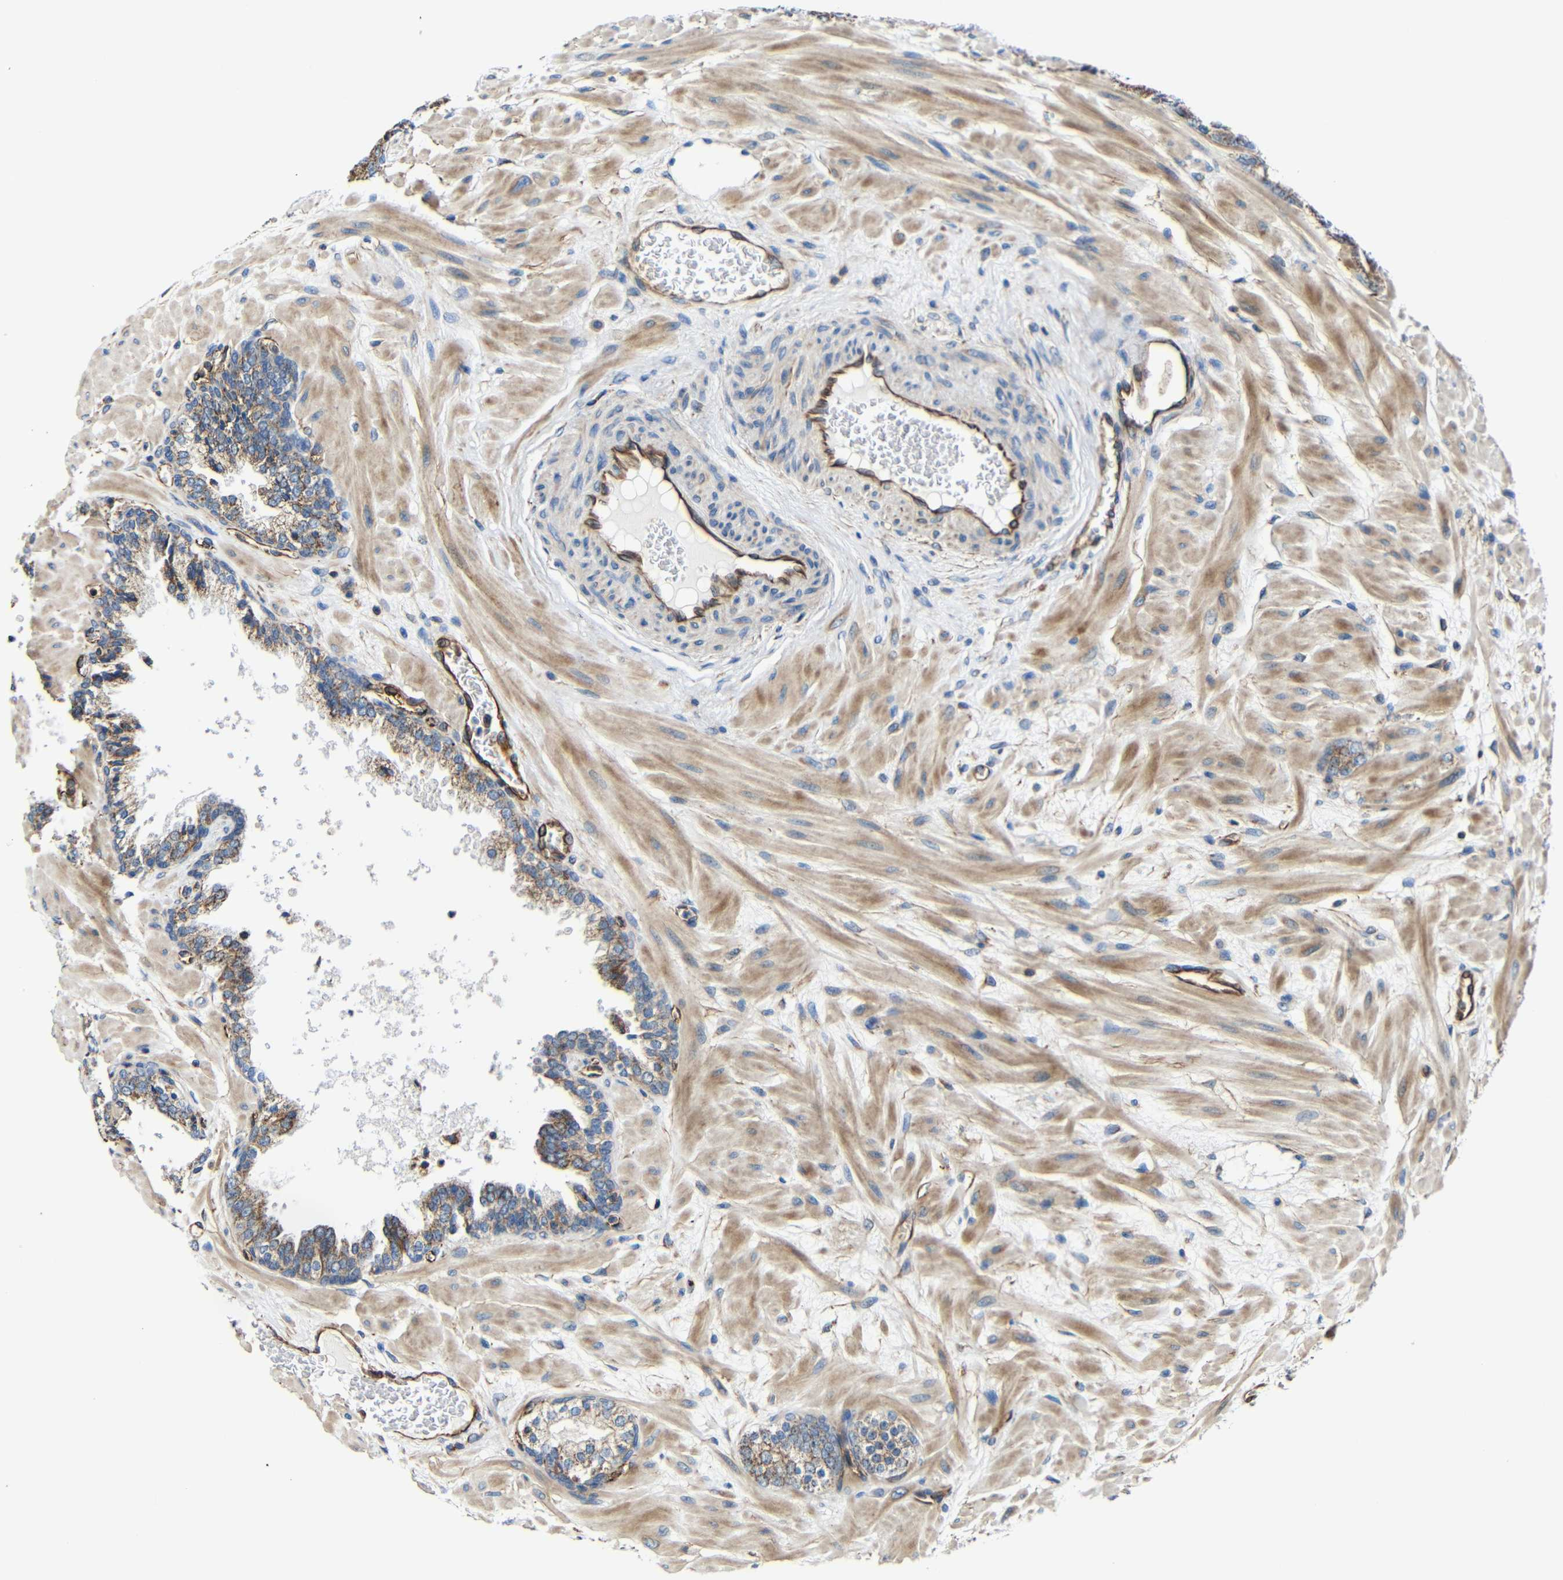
{"staining": {"intensity": "moderate", "quantity": ">75%", "location": "cytoplasmic/membranous"}, "tissue": "prostate cancer", "cell_type": "Tumor cells", "image_type": "cancer", "snomed": [{"axis": "morphology", "description": "Adenocarcinoma, Low grade"}, {"axis": "topography", "description": "Prostate"}], "caption": "Prostate cancer tissue displays moderate cytoplasmic/membranous positivity in approximately >75% of tumor cells", "gene": "IGSF10", "patient": {"sex": "male", "age": 63}}